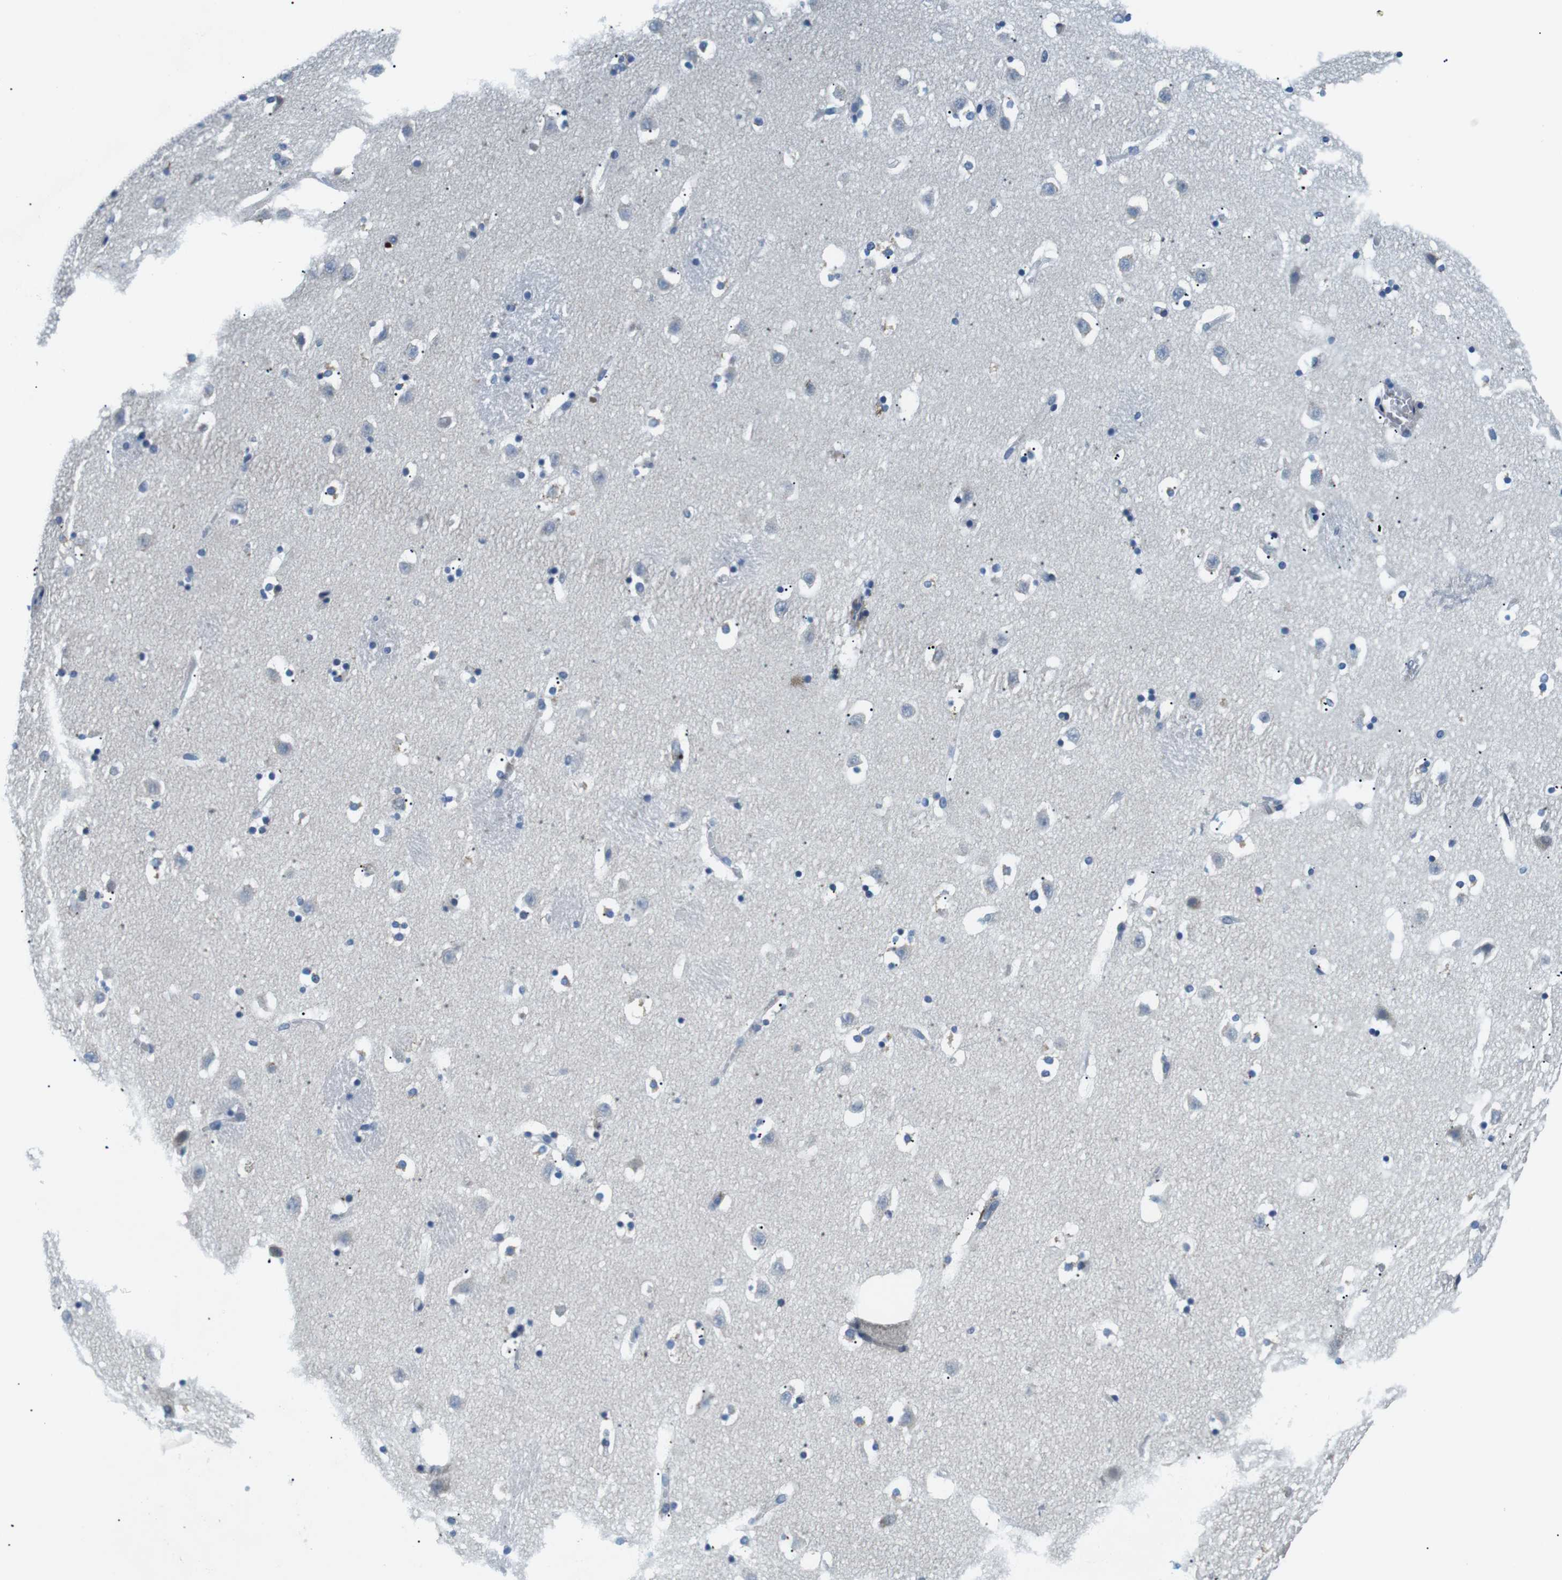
{"staining": {"intensity": "negative", "quantity": "none", "location": "none"}, "tissue": "caudate", "cell_type": "Glial cells", "image_type": "normal", "snomed": [{"axis": "morphology", "description": "Normal tissue, NOS"}, {"axis": "topography", "description": "Lateral ventricle wall"}], "caption": "Glial cells are negative for brown protein staining in unremarkable caudate. (DAB (3,3'-diaminobenzidine) IHC, high magnification).", "gene": "WSCD1", "patient": {"sex": "male", "age": 45}}